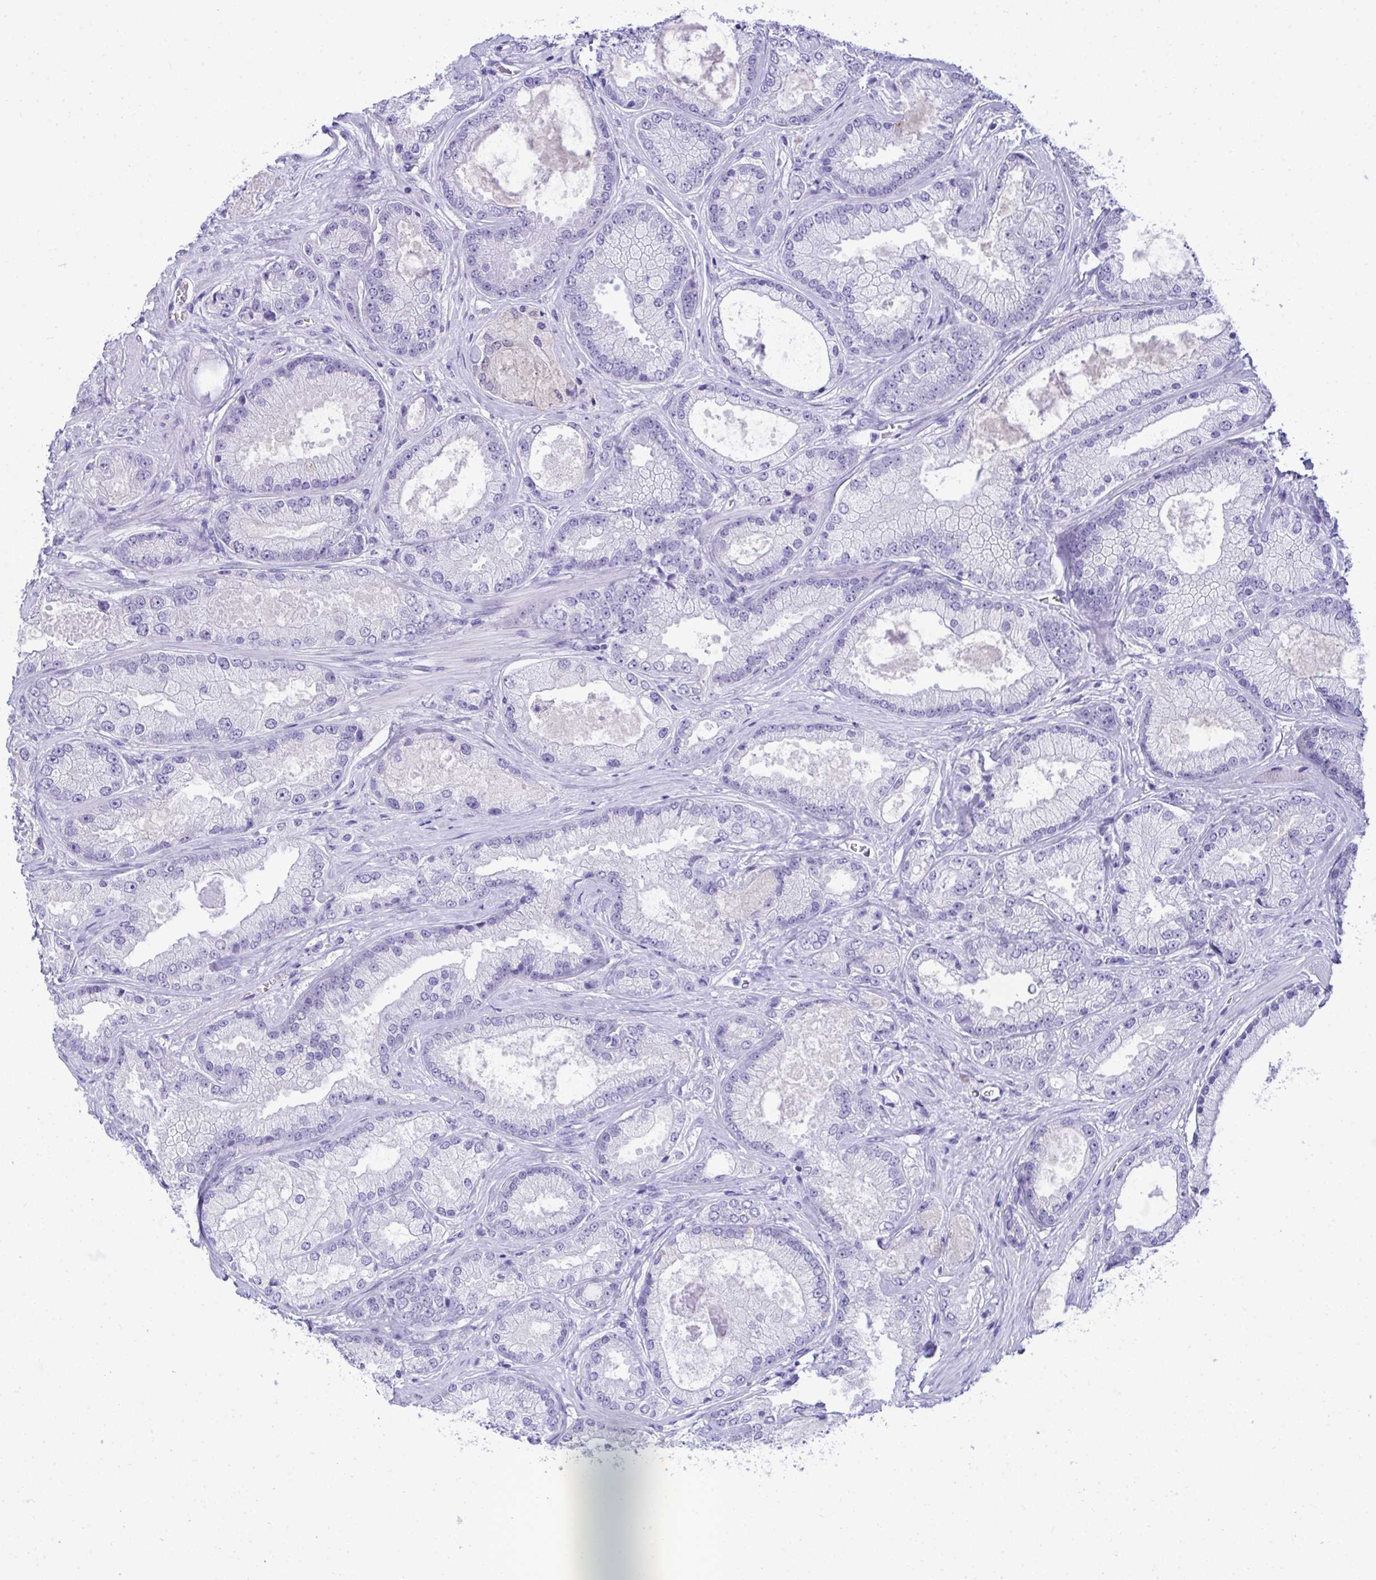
{"staining": {"intensity": "negative", "quantity": "none", "location": "none"}, "tissue": "prostate cancer", "cell_type": "Tumor cells", "image_type": "cancer", "snomed": [{"axis": "morphology", "description": "Adenocarcinoma, High grade"}, {"axis": "topography", "description": "Prostate"}], "caption": "Immunohistochemistry (IHC) micrograph of prostate cancer stained for a protein (brown), which demonstrates no expression in tumor cells. (DAB (3,3'-diaminobenzidine) IHC with hematoxylin counter stain).", "gene": "PGM2L1", "patient": {"sex": "male", "age": 67}}